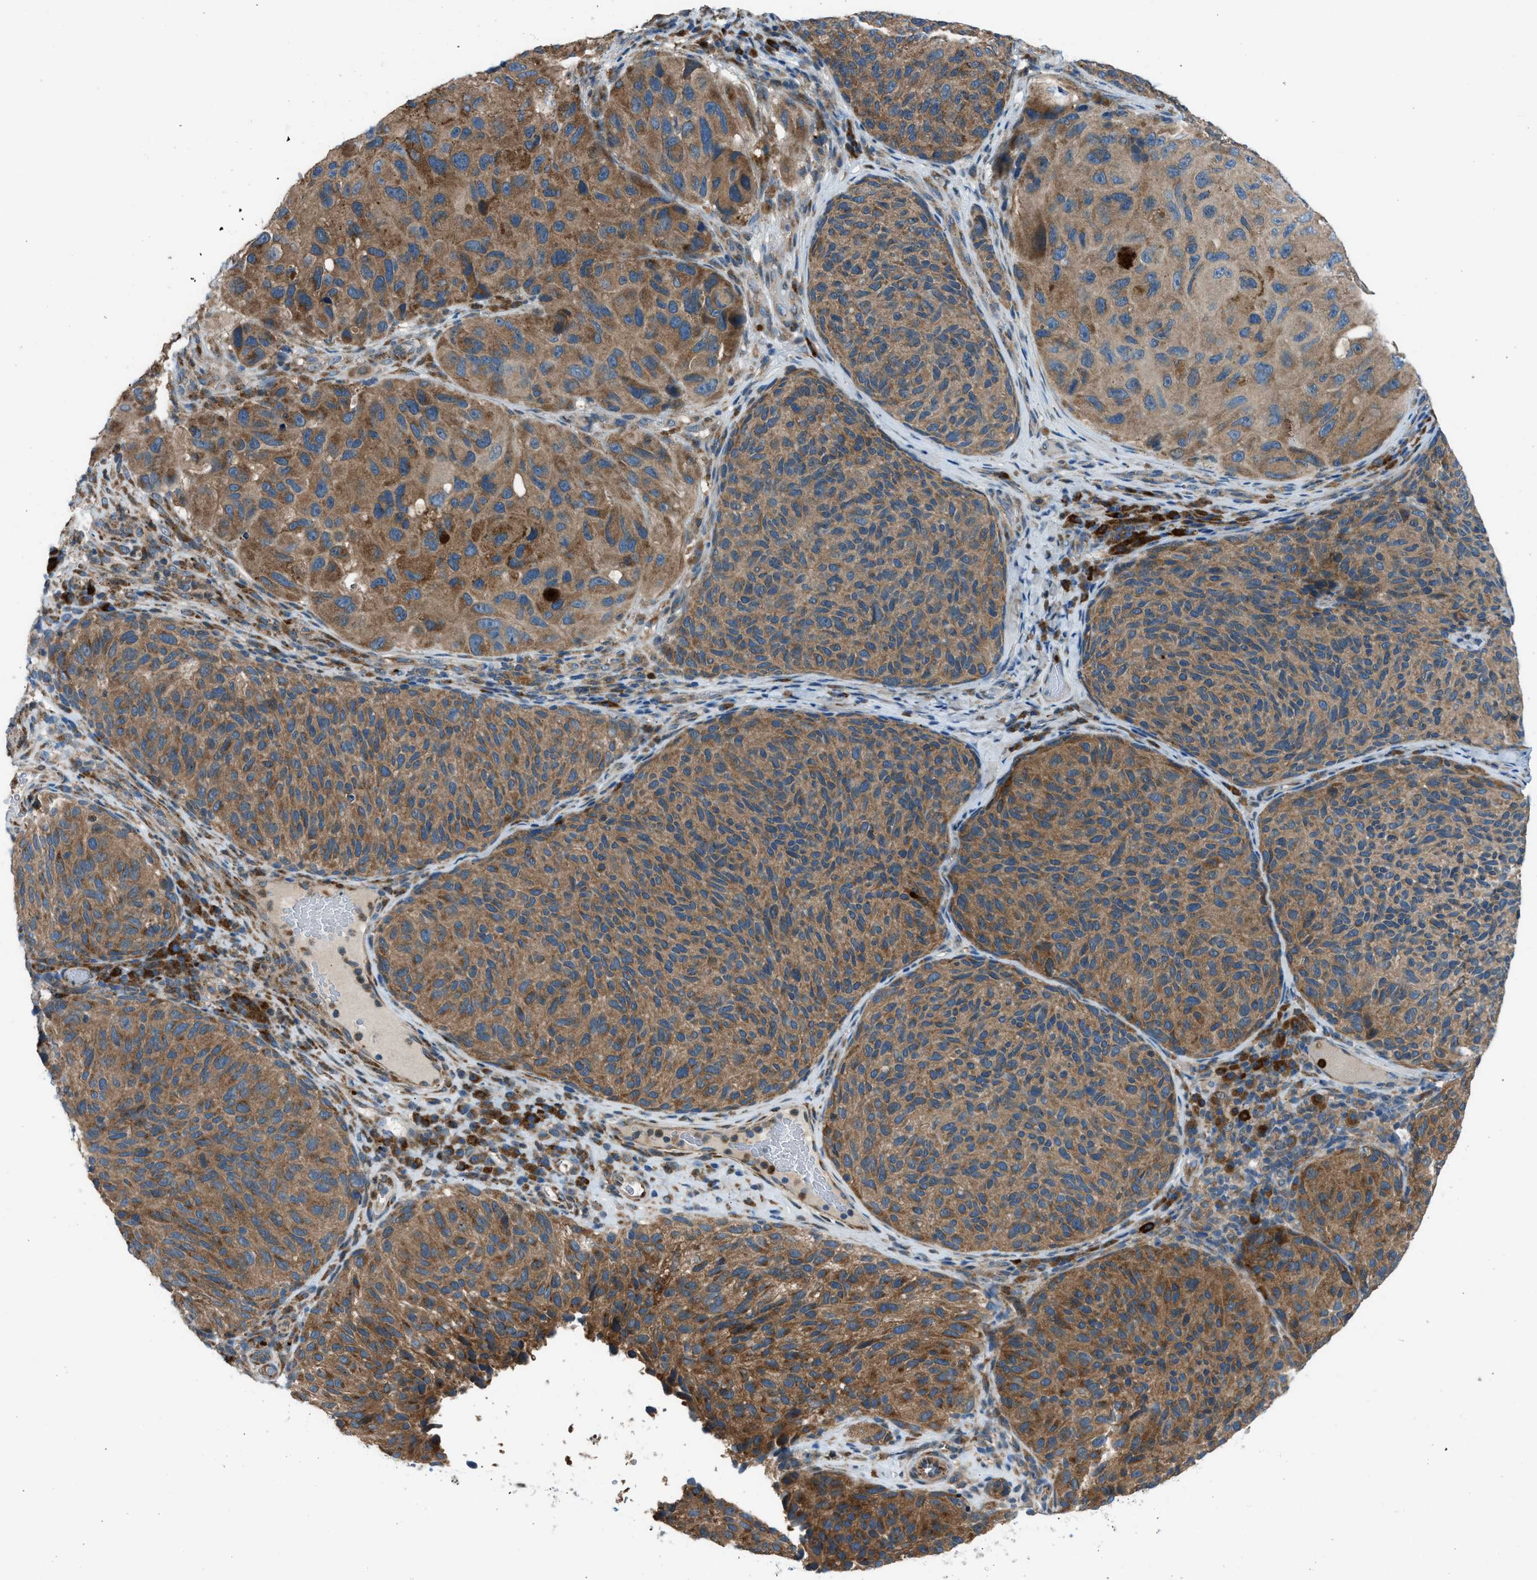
{"staining": {"intensity": "moderate", "quantity": ">75%", "location": "cytoplasmic/membranous"}, "tissue": "melanoma", "cell_type": "Tumor cells", "image_type": "cancer", "snomed": [{"axis": "morphology", "description": "Malignant melanoma, NOS"}, {"axis": "topography", "description": "Skin"}], "caption": "The micrograph displays a brown stain indicating the presence of a protein in the cytoplasmic/membranous of tumor cells in malignant melanoma. (IHC, brightfield microscopy, high magnification).", "gene": "EDARADD", "patient": {"sex": "female", "age": 73}}